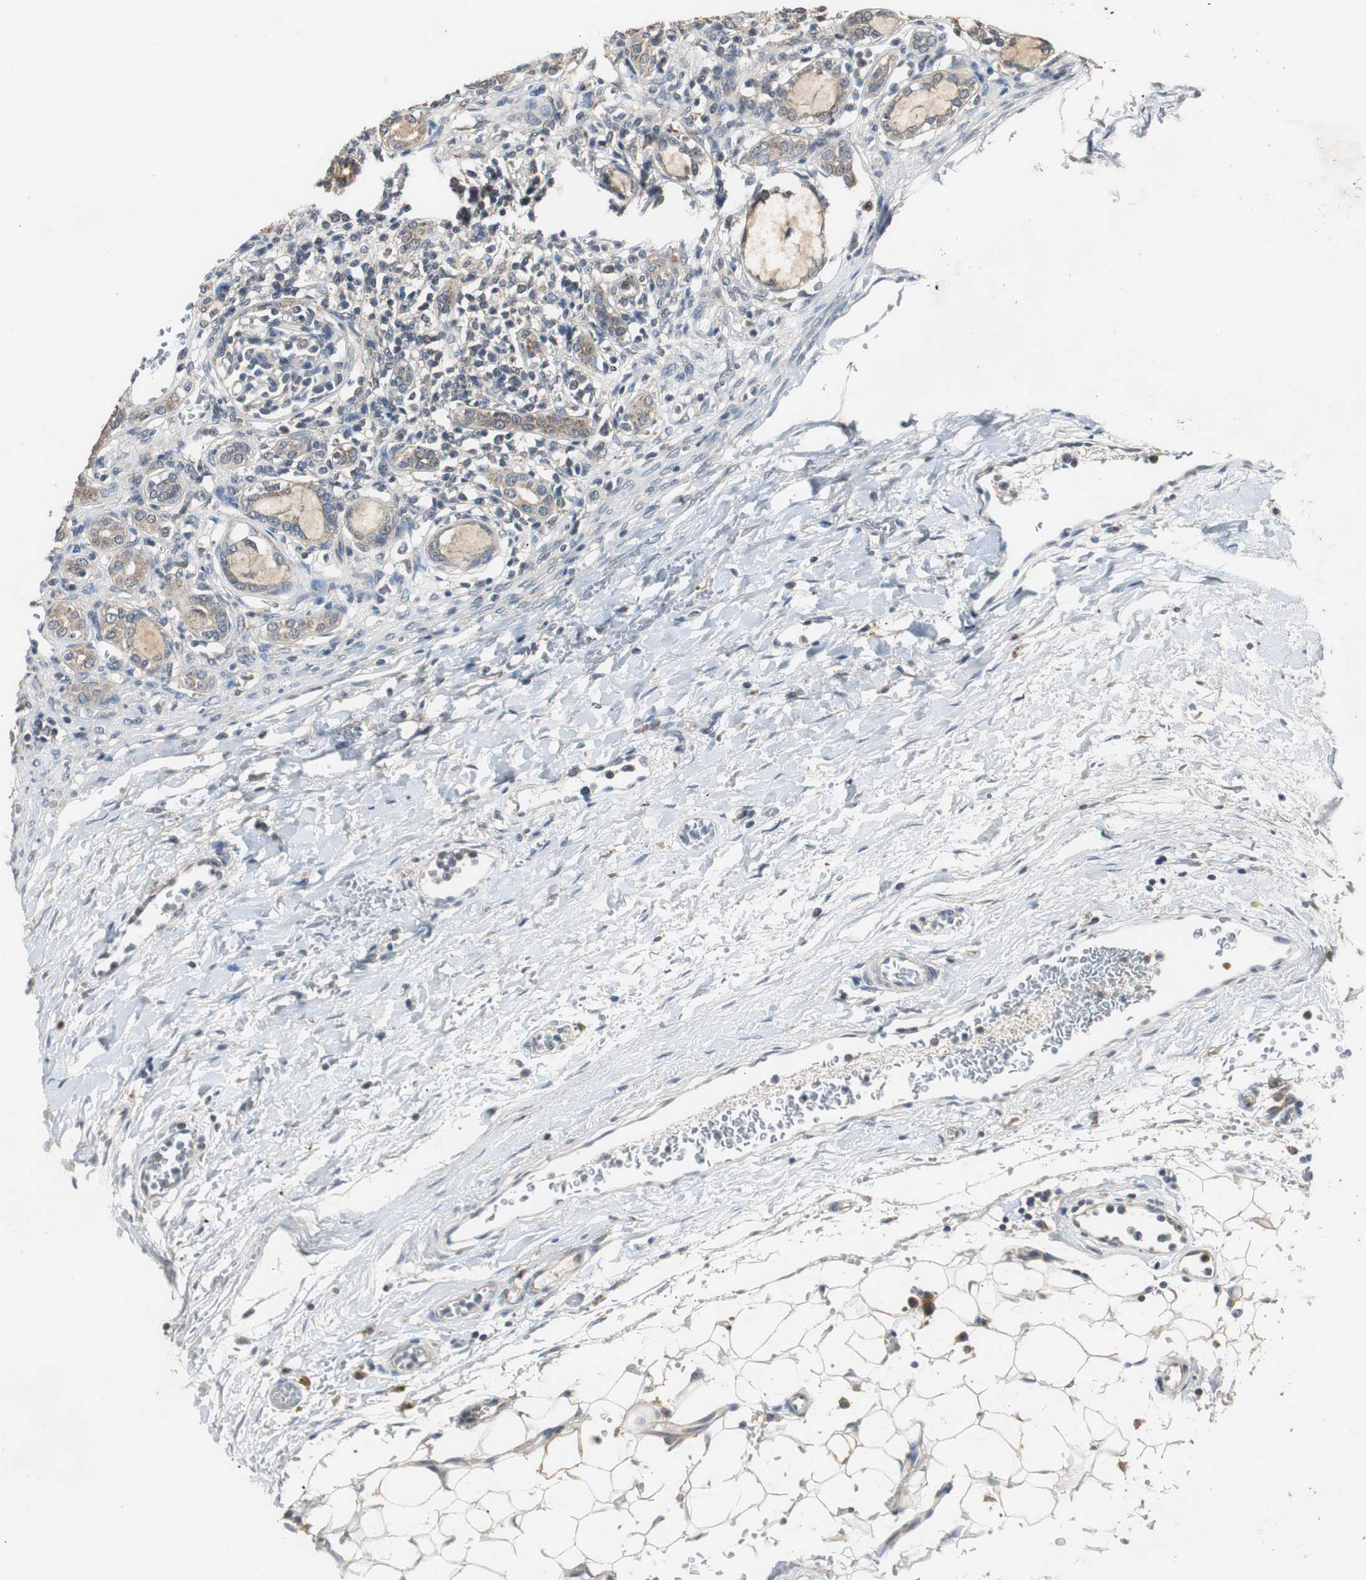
{"staining": {"intensity": "negative", "quantity": "none", "location": "none"}, "tissue": "kidney", "cell_type": "Cells in glomeruli", "image_type": "normal", "snomed": [{"axis": "morphology", "description": "Normal tissue, NOS"}, {"axis": "topography", "description": "Kidney"}], "caption": "IHC of normal kidney shows no positivity in cells in glomeruli.", "gene": "PTPRN2", "patient": {"sex": "male", "age": 7}}